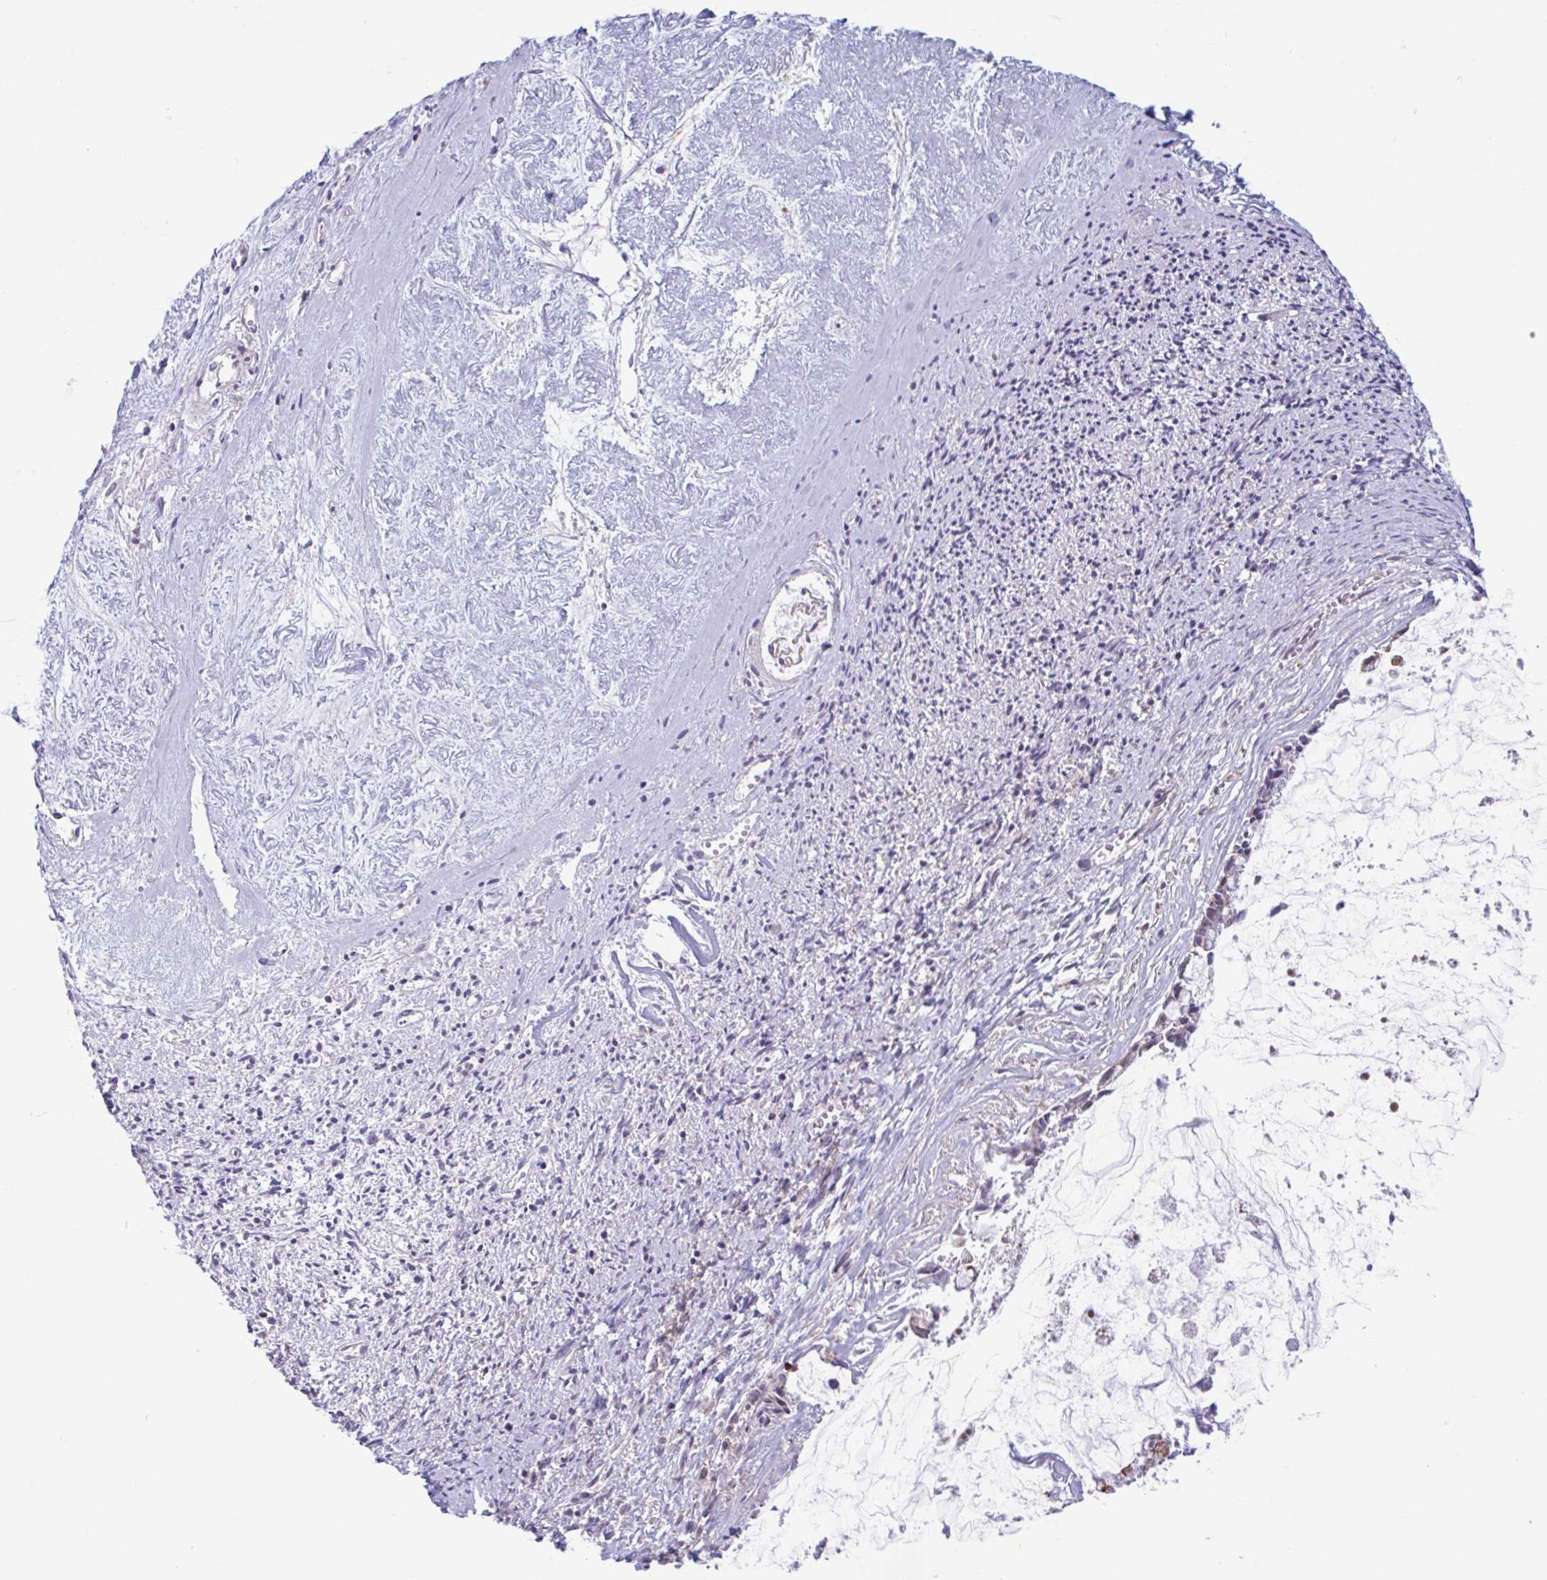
{"staining": {"intensity": "negative", "quantity": "none", "location": "none"}, "tissue": "ovarian cancer", "cell_type": "Tumor cells", "image_type": "cancer", "snomed": [{"axis": "morphology", "description": "Cystadenocarcinoma, mucinous, NOS"}, {"axis": "topography", "description": "Ovary"}], "caption": "Ovarian mucinous cystadenocarcinoma was stained to show a protein in brown. There is no significant staining in tumor cells.", "gene": "ADAT3", "patient": {"sex": "female", "age": 90}}